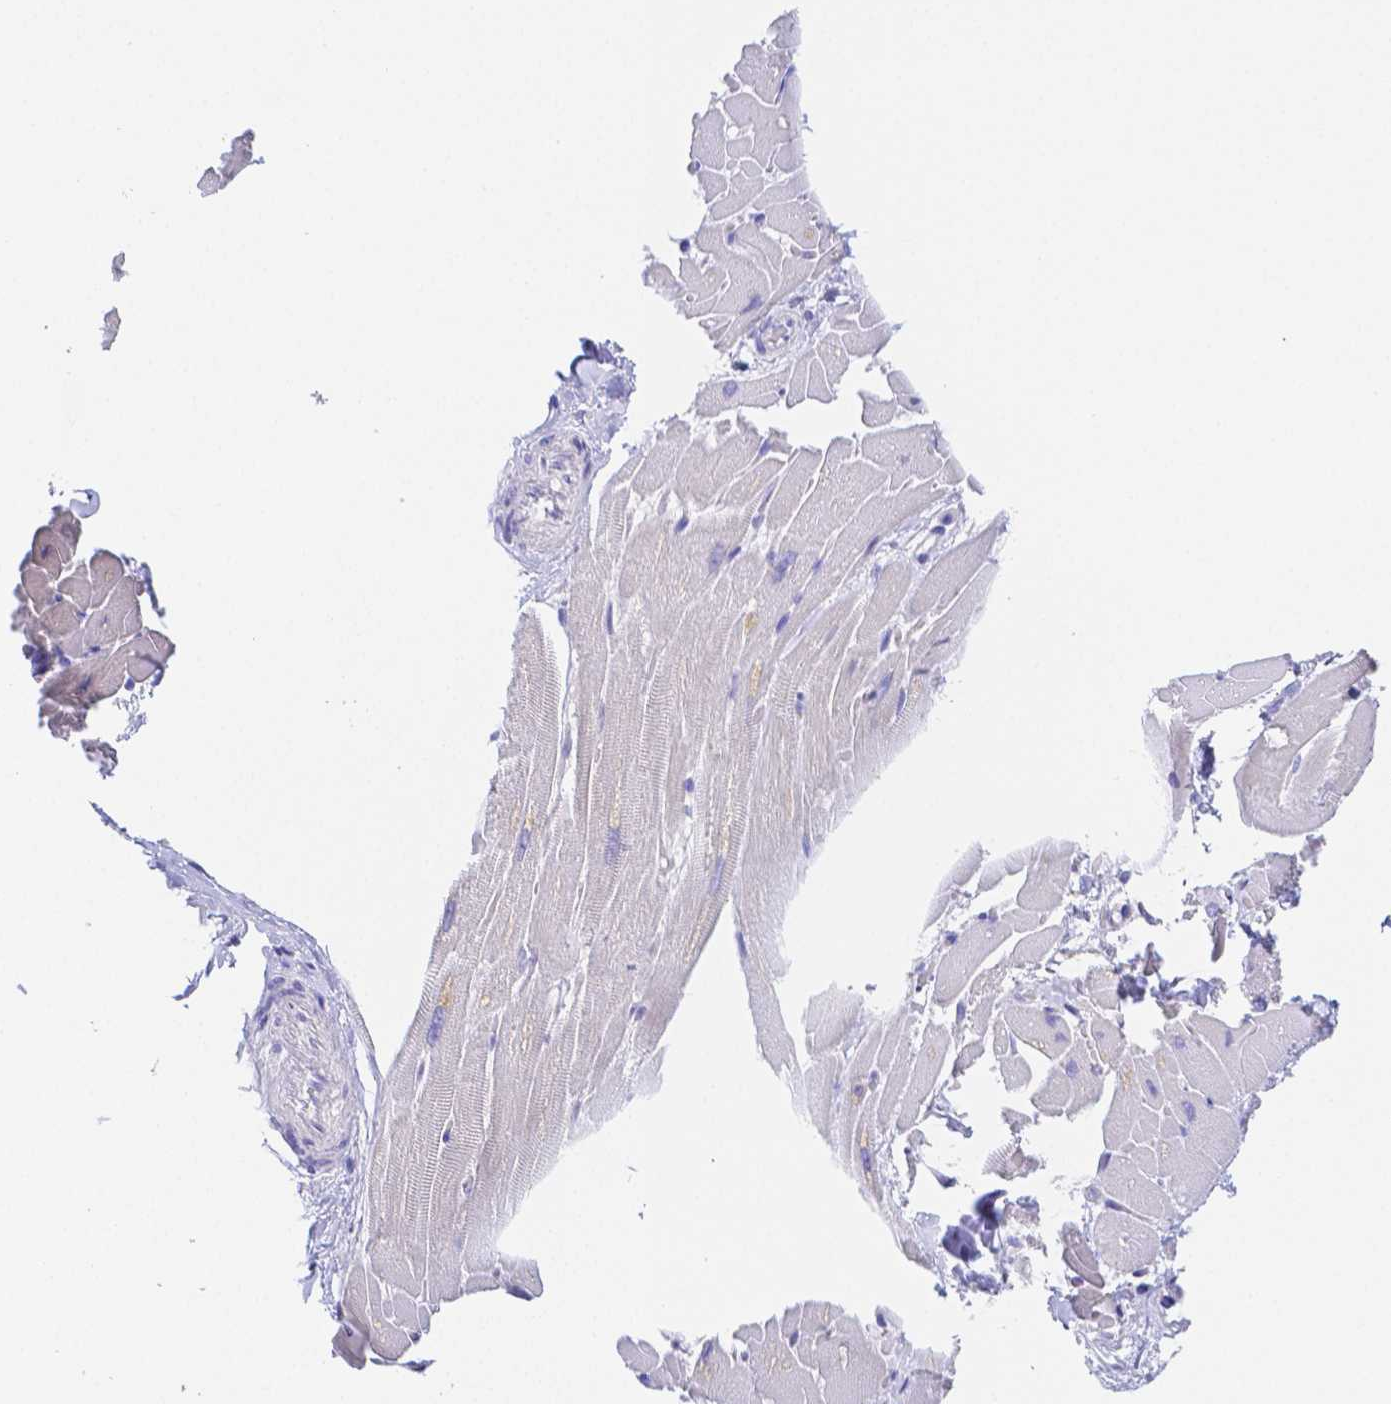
{"staining": {"intensity": "negative", "quantity": "none", "location": "none"}, "tissue": "heart muscle", "cell_type": "Cardiomyocytes", "image_type": "normal", "snomed": [{"axis": "morphology", "description": "Normal tissue, NOS"}, {"axis": "topography", "description": "Heart"}], "caption": "Human heart muscle stained for a protein using IHC demonstrates no staining in cardiomyocytes.", "gene": "ZG16B", "patient": {"sex": "male", "age": 37}}